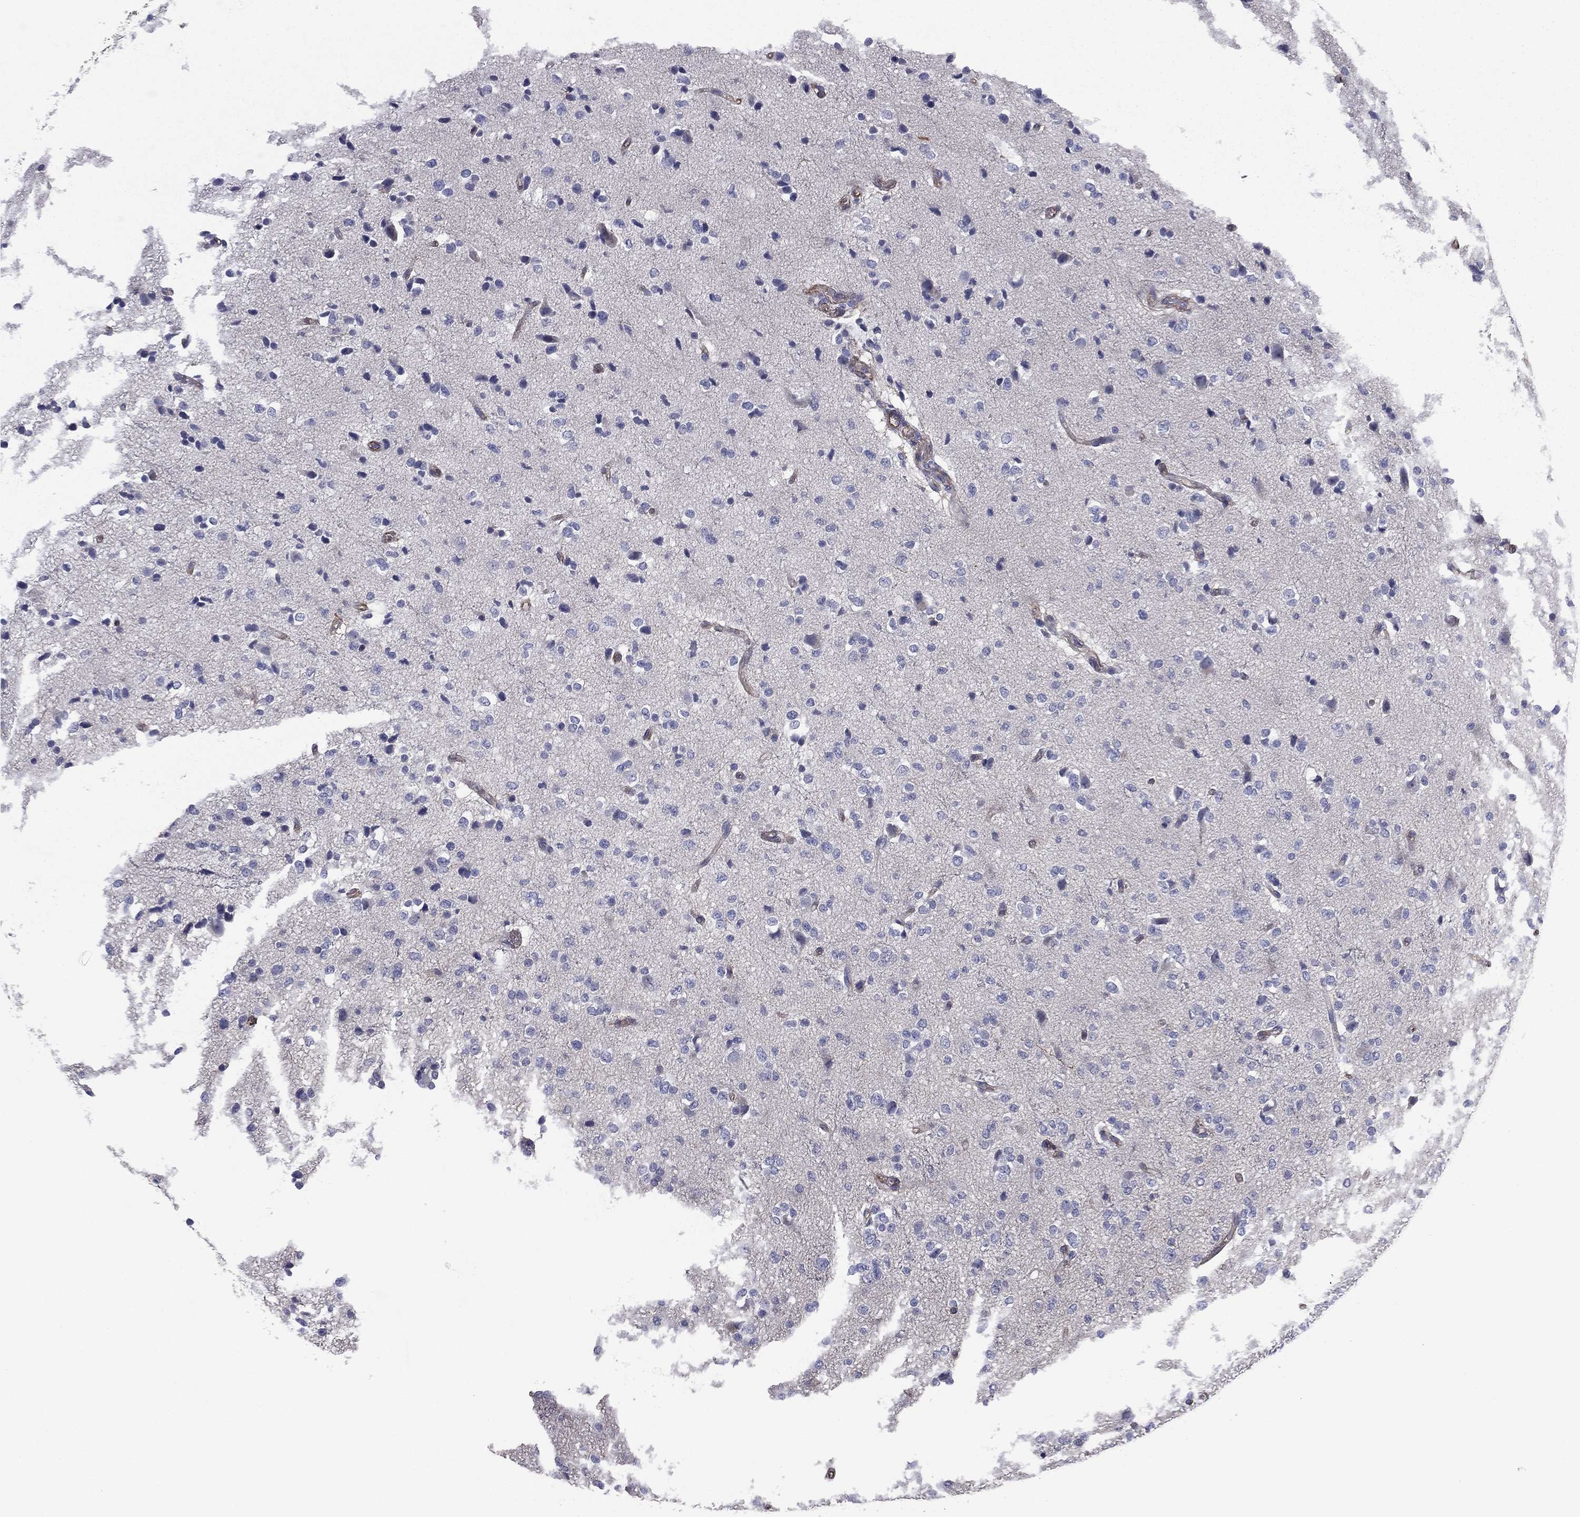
{"staining": {"intensity": "negative", "quantity": "none", "location": "none"}, "tissue": "glioma", "cell_type": "Tumor cells", "image_type": "cancer", "snomed": [{"axis": "morphology", "description": "Glioma, malignant, Low grade"}, {"axis": "topography", "description": "Brain"}], "caption": "A micrograph of human malignant low-grade glioma is negative for staining in tumor cells.", "gene": "SCUBE1", "patient": {"sex": "male", "age": 41}}